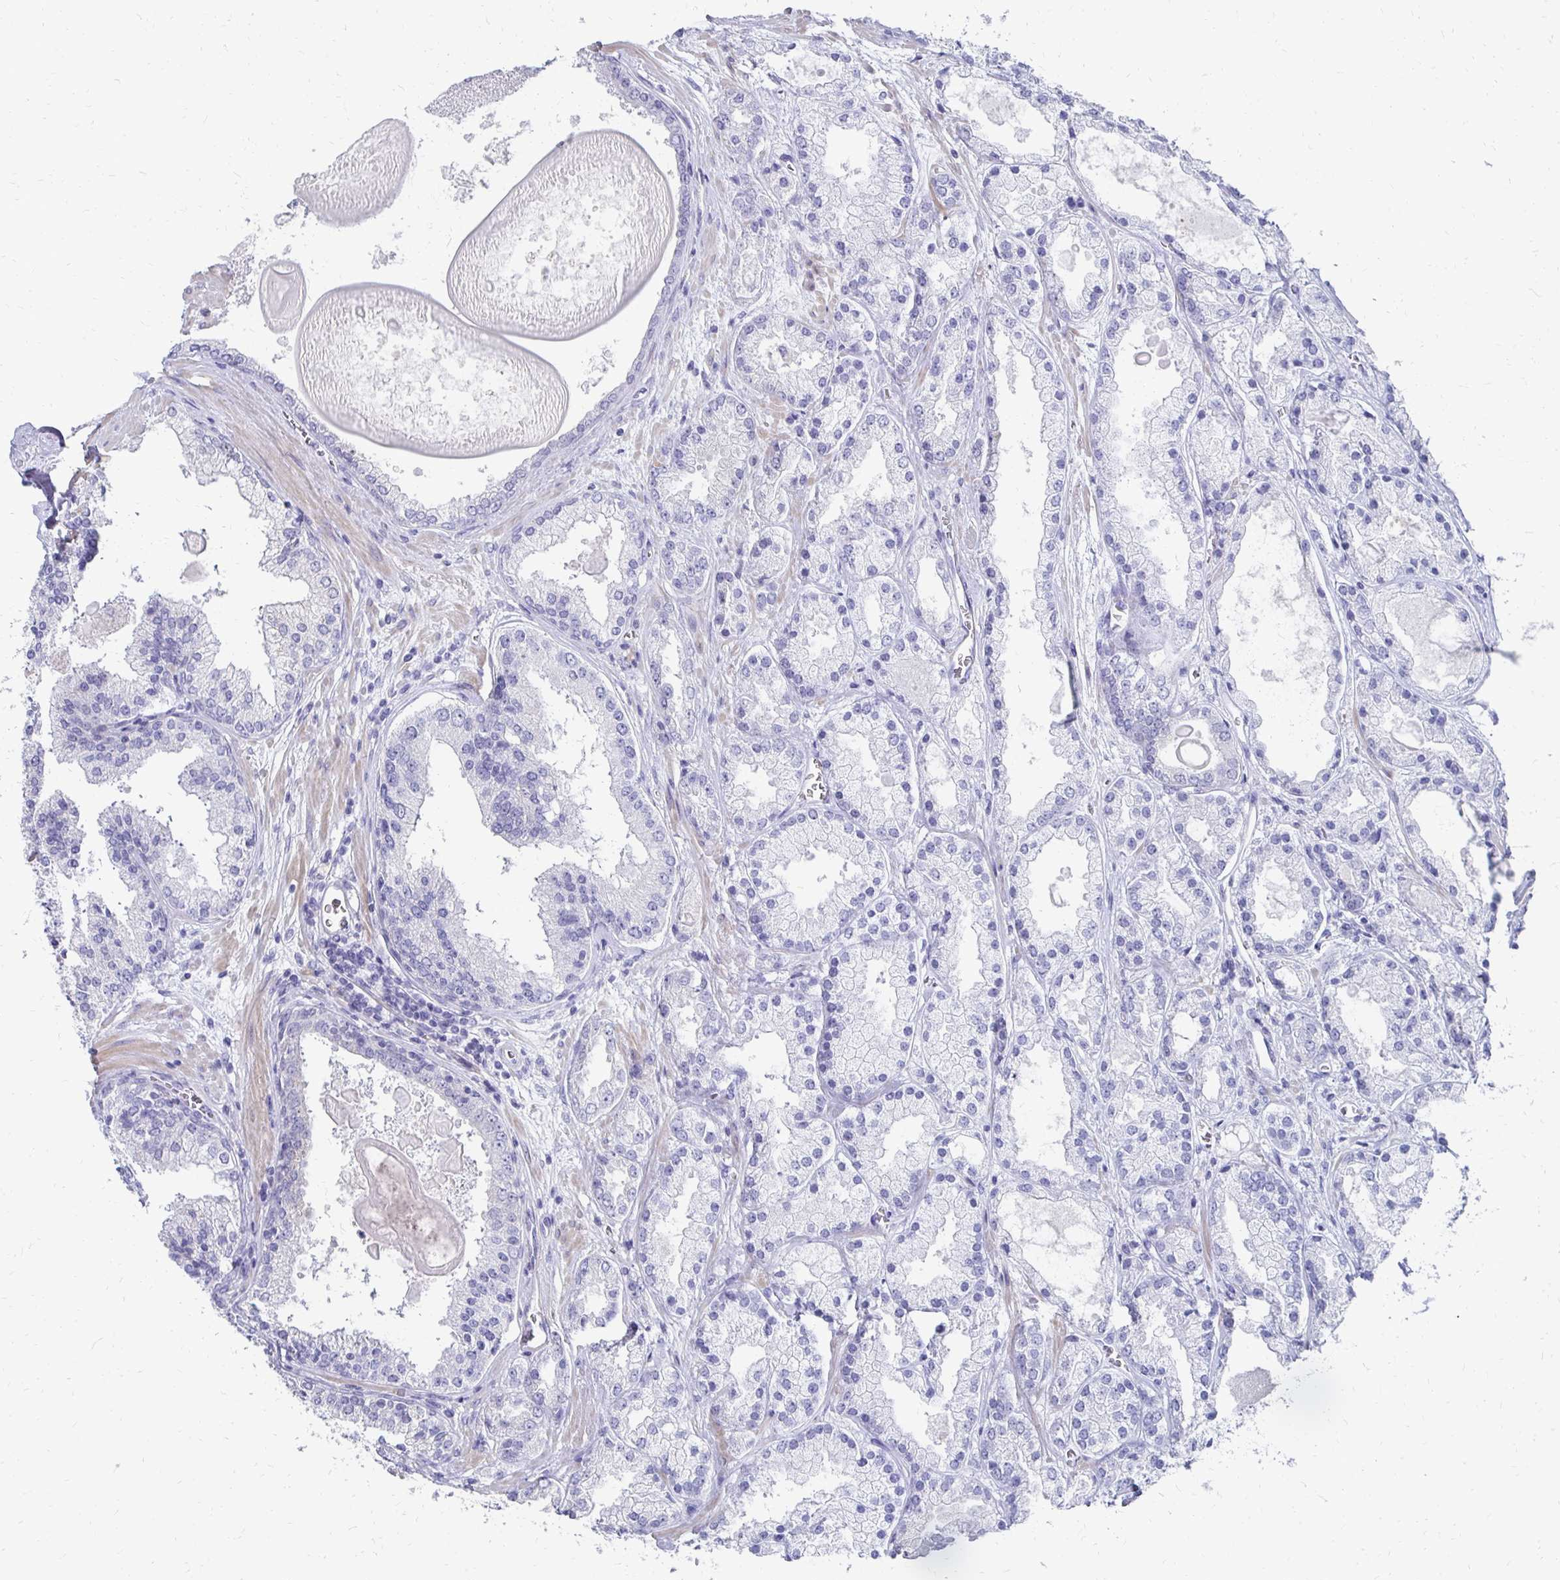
{"staining": {"intensity": "negative", "quantity": "none", "location": "none"}, "tissue": "prostate cancer", "cell_type": "Tumor cells", "image_type": "cancer", "snomed": [{"axis": "morphology", "description": "Adenocarcinoma, High grade"}, {"axis": "topography", "description": "Prostate"}], "caption": "Prostate cancer was stained to show a protein in brown. There is no significant positivity in tumor cells.", "gene": "SYCP3", "patient": {"sex": "male", "age": 67}}